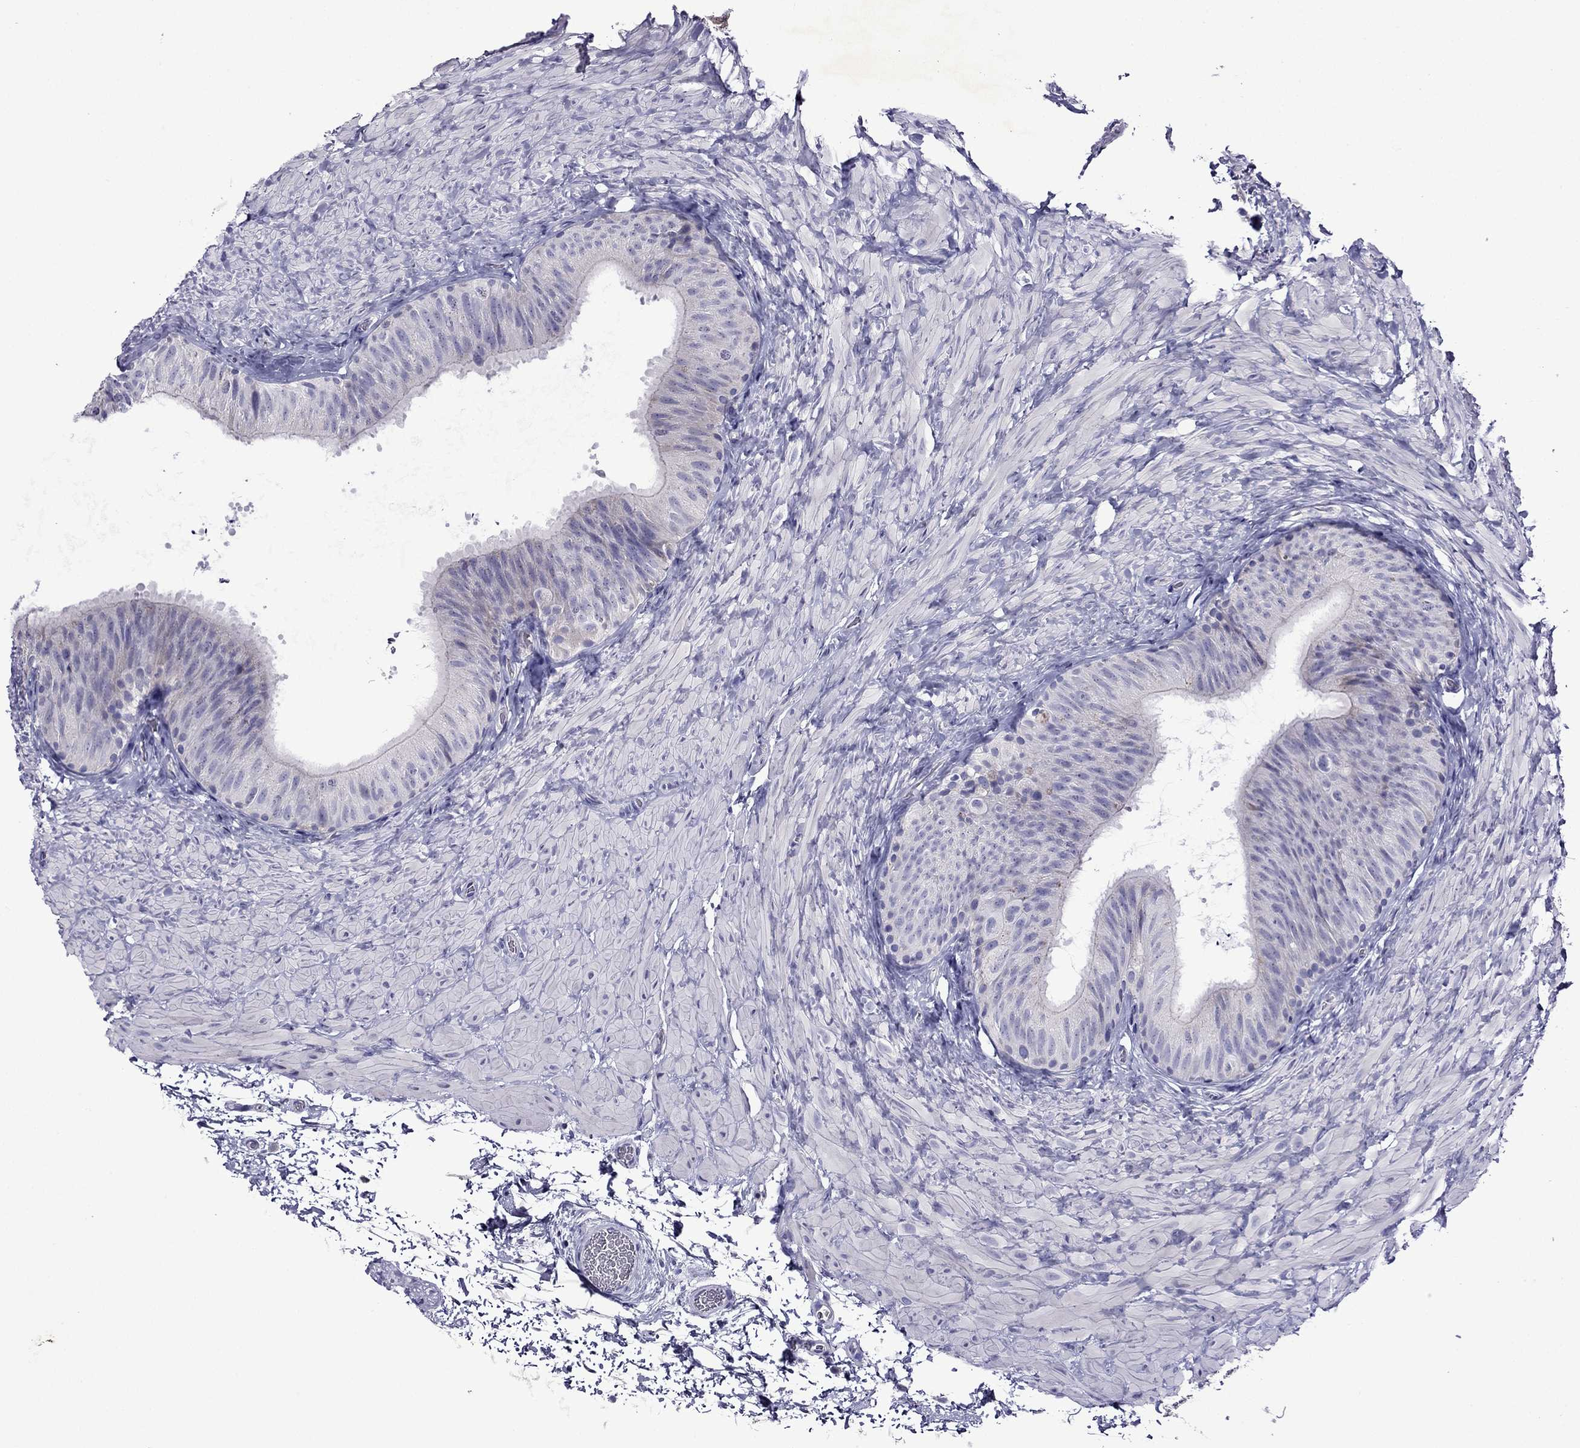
{"staining": {"intensity": "moderate", "quantity": "<25%", "location": "cytoplasmic/membranous"}, "tissue": "epididymis", "cell_type": "Glandular cells", "image_type": "normal", "snomed": [{"axis": "morphology", "description": "Normal tissue, NOS"}, {"axis": "topography", "description": "Epididymis, spermatic cord, NOS"}, {"axis": "topography", "description": "Epididymis"}], "caption": "Normal epididymis was stained to show a protein in brown. There is low levels of moderate cytoplasmic/membranous staining in approximately <25% of glandular cells. The staining was performed using DAB to visualize the protein expression in brown, while the nuclei were stained in blue with hematoxylin (Magnification: 20x).", "gene": "TDRD1", "patient": {"sex": "male", "age": 31}}